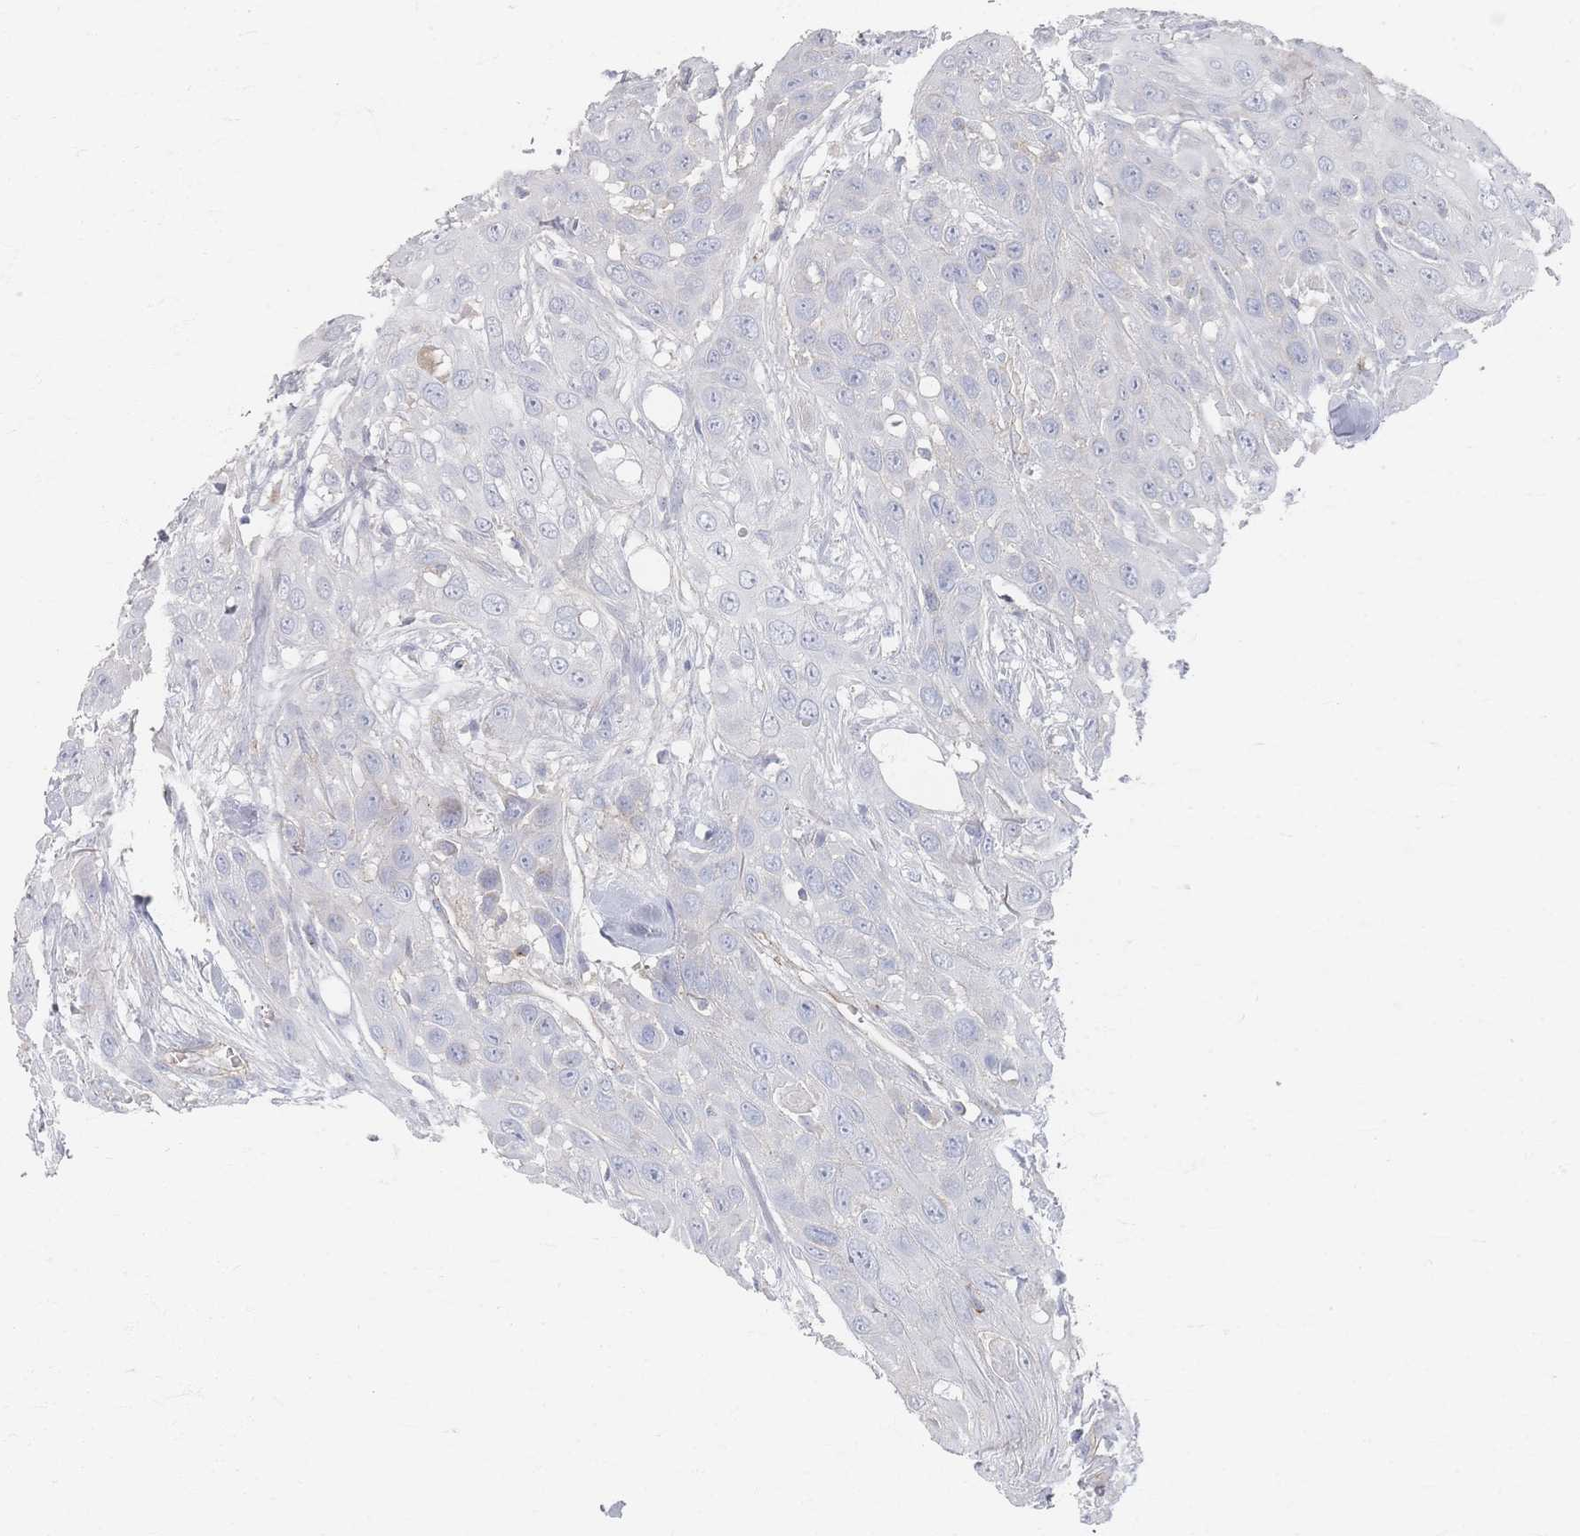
{"staining": {"intensity": "negative", "quantity": "none", "location": "none"}, "tissue": "head and neck cancer", "cell_type": "Tumor cells", "image_type": "cancer", "snomed": [{"axis": "morphology", "description": "Squamous cell carcinoma, NOS"}, {"axis": "topography", "description": "Head-Neck"}], "caption": "Immunohistochemistry (IHC) micrograph of neoplastic tissue: head and neck cancer (squamous cell carcinoma) stained with DAB (3,3'-diaminobenzidine) demonstrates no significant protein positivity in tumor cells.", "gene": "GNB1", "patient": {"sex": "male", "age": 81}}